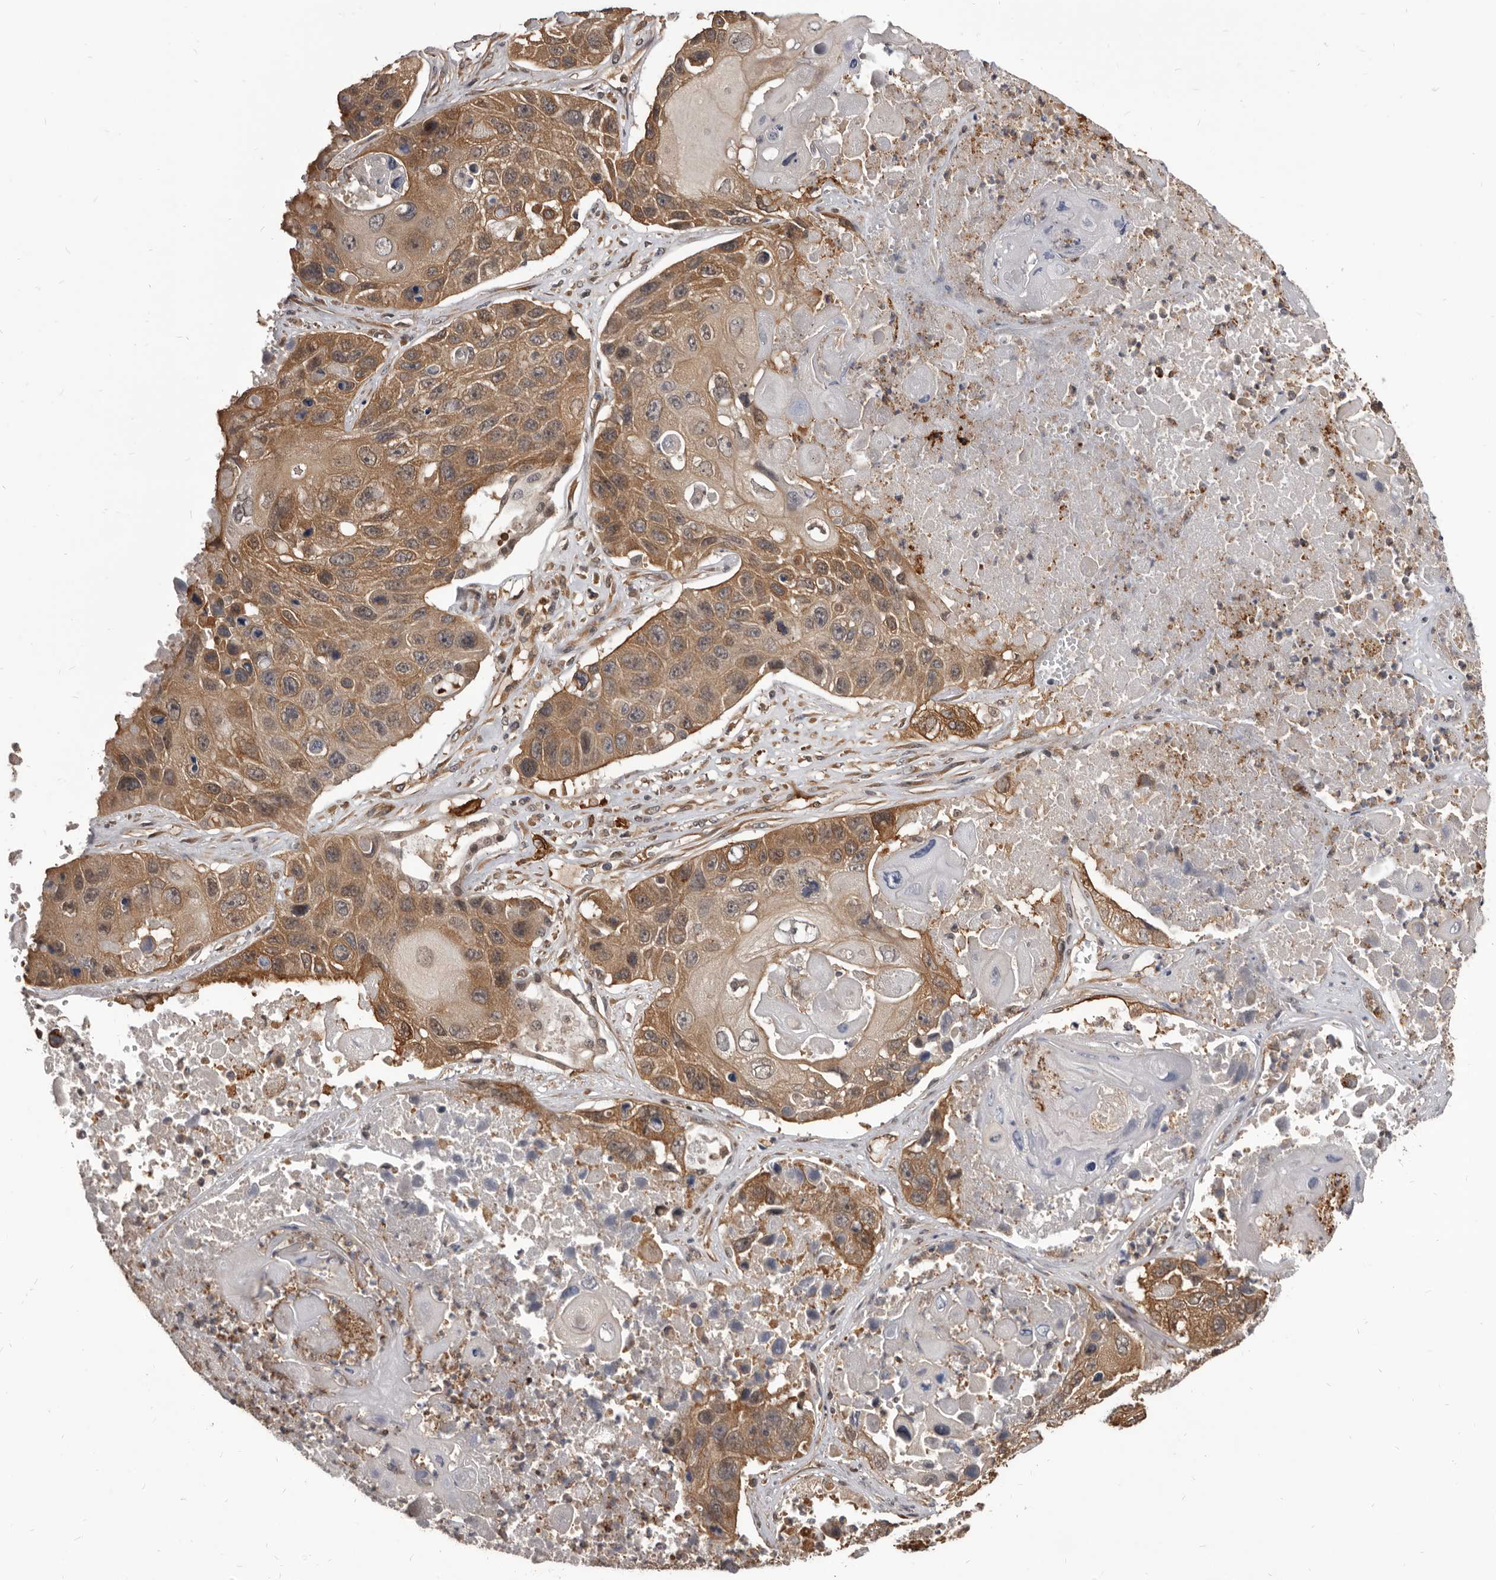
{"staining": {"intensity": "moderate", "quantity": ">75%", "location": "cytoplasmic/membranous"}, "tissue": "lung cancer", "cell_type": "Tumor cells", "image_type": "cancer", "snomed": [{"axis": "morphology", "description": "Squamous cell carcinoma, NOS"}, {"axis": "topography", "description": "Lung"}], "caption": "Immunohistochemistry (IHC) of human lung cancer (squamous cell carcinoma) demonstrates medium levels of moderate cytoplasmic/membranous positivity in about >75% of tumor cells.", "gene": "ADAMTS20", "patient": {"sex": "male", "age": 61}}